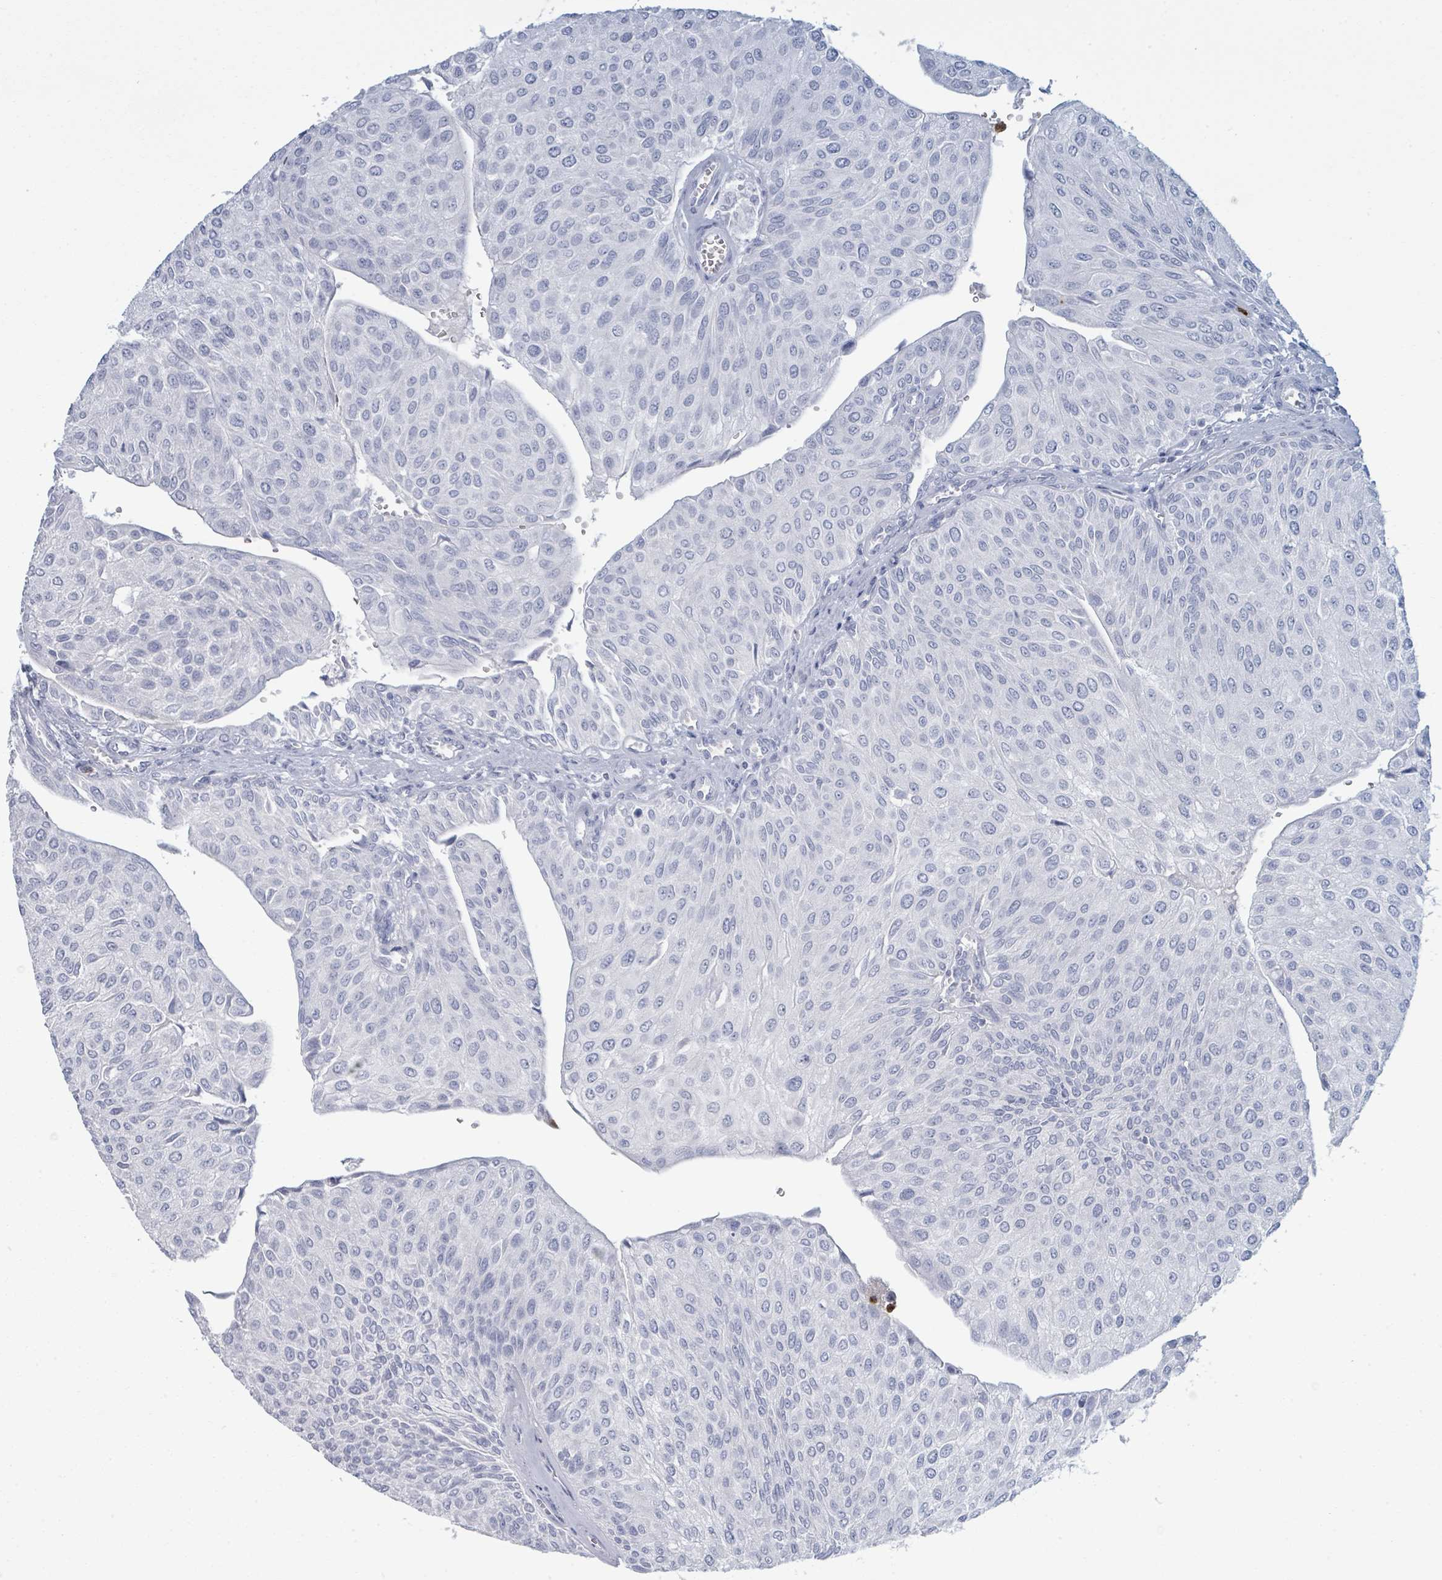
{"staining": {"intensity": "negative", "quantity": "none", "location": "none"}, "tissue": "urothelial cancer", "cell_type": "Tumor cells", "image_type": "cancer", "snomed": [{"axis": "morphology", "description": "Urothelial carcinoma, NOS"}, {"axis": "topography", "description": "Urinary bladder"}], "caption": "High magnification brightfield microscopy of urothelial cancer stained with DAB (brown) and counterstained with hematoxylin (blue): tumor cells show no significant staining. (DAB (3,3'-diaminobenzidine) immunohistochemistry, high magnification).", "gene": "DEFA4", "patient": {"sex": "male", "age": 67}}